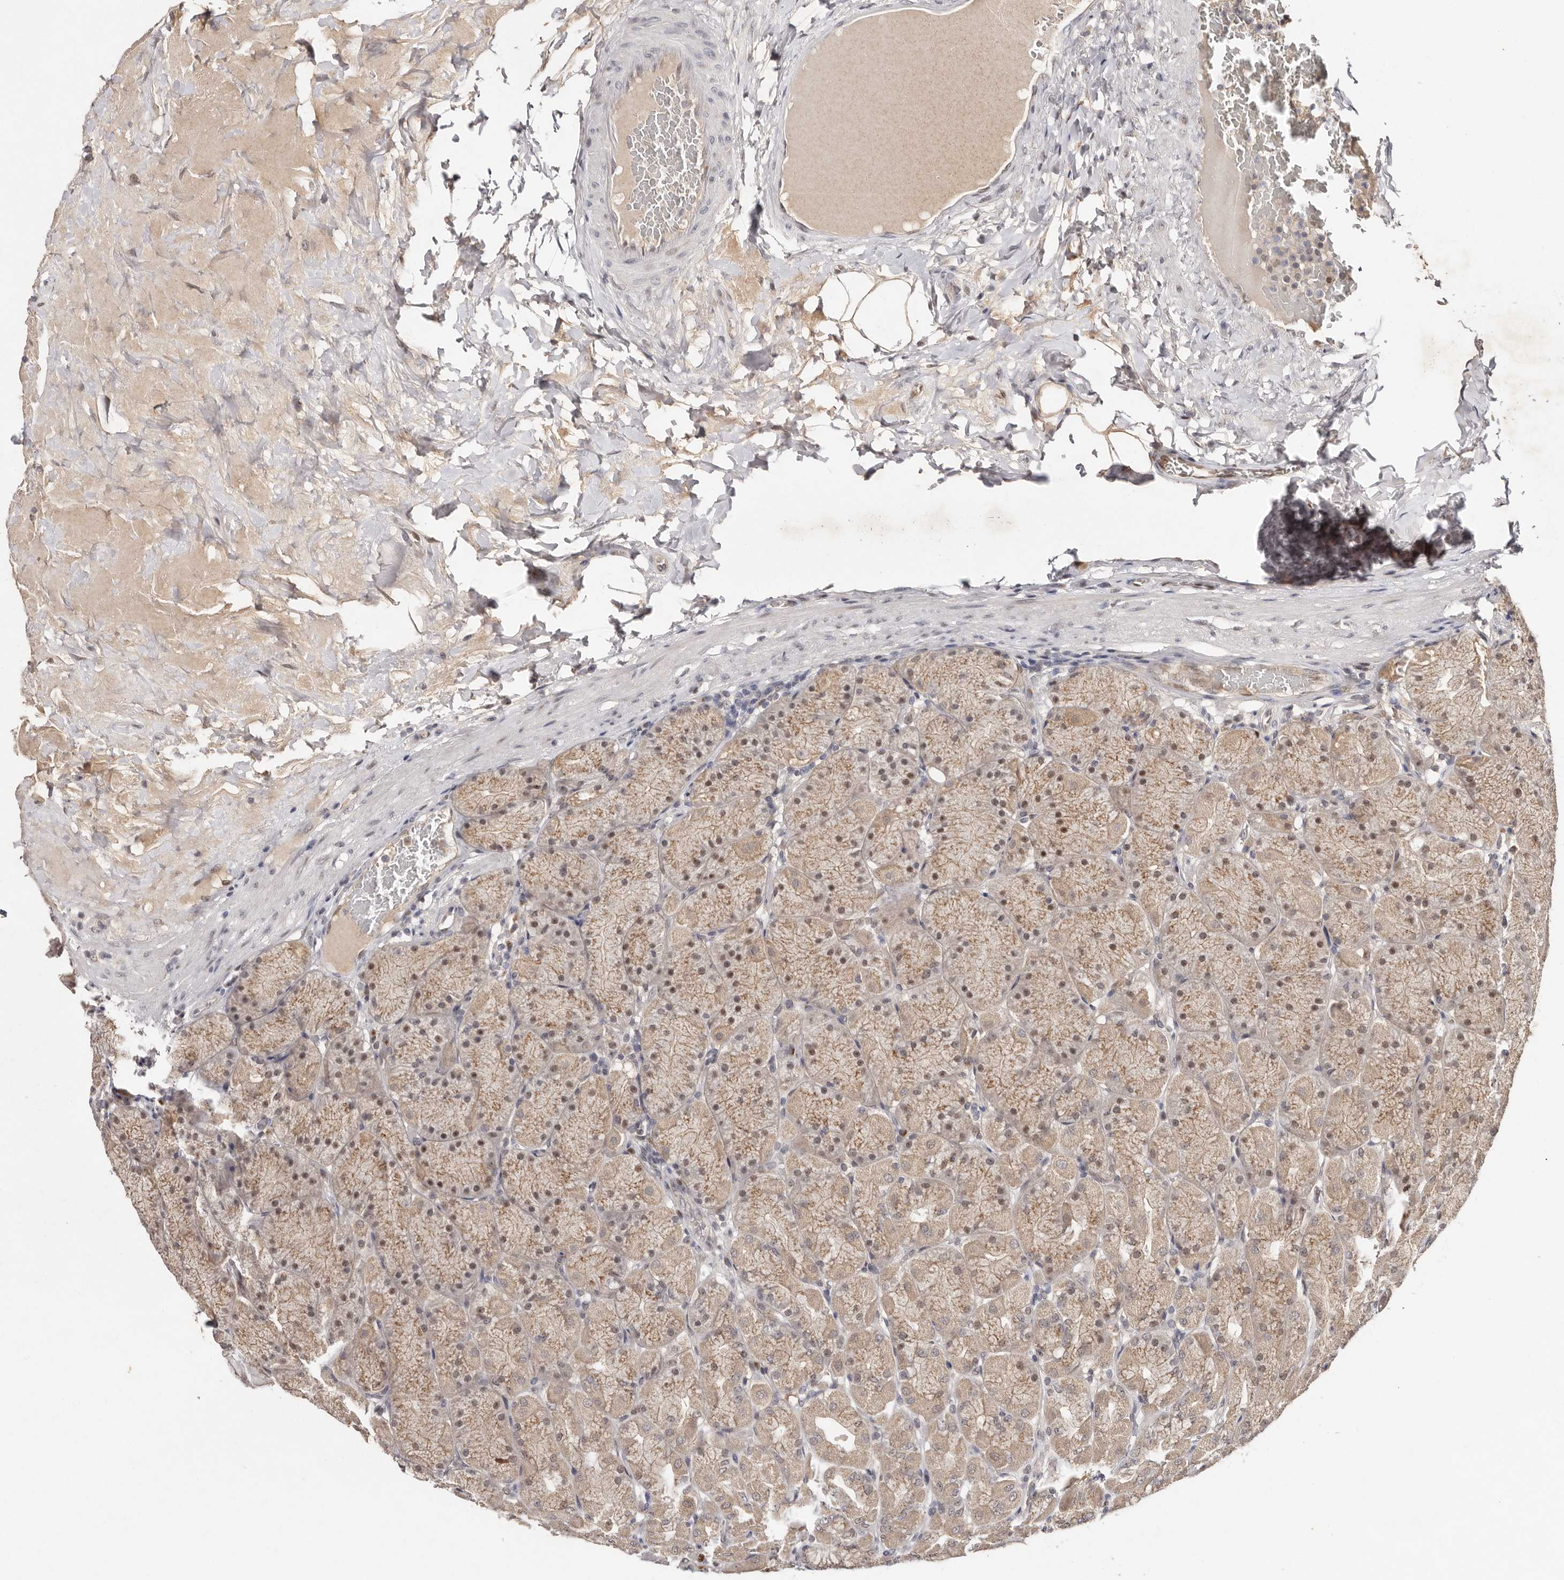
{"staining": {"intensity": "moderate", "quantity": ">75%", "location": "cytoplasmic/membranous,nuclear"}, "tissue": "stomach", "cell_type": "Glandular cells", "image_type": "normal", "snomed": [{"axis": "morphology", "description": "Normal tissue, NOS"}, {"axis": "topography", "description": "Stomach, upper"}], "caption": "Immunohistochemistry (IHC) (DAB (3,3'-diaminobenzidine)) staining of normal stomach exhibits moderate cytoplasmic/membranous,nuclear protein staining in about >75% of glandular cells. The staining was performed using DAB to visualize the protein expression in brown, while the nuclei were stained in blue with hematoxylin (Magnification: 20x).", "gene": "KLF7", "patient": {"sex": "female", "age": 56}}